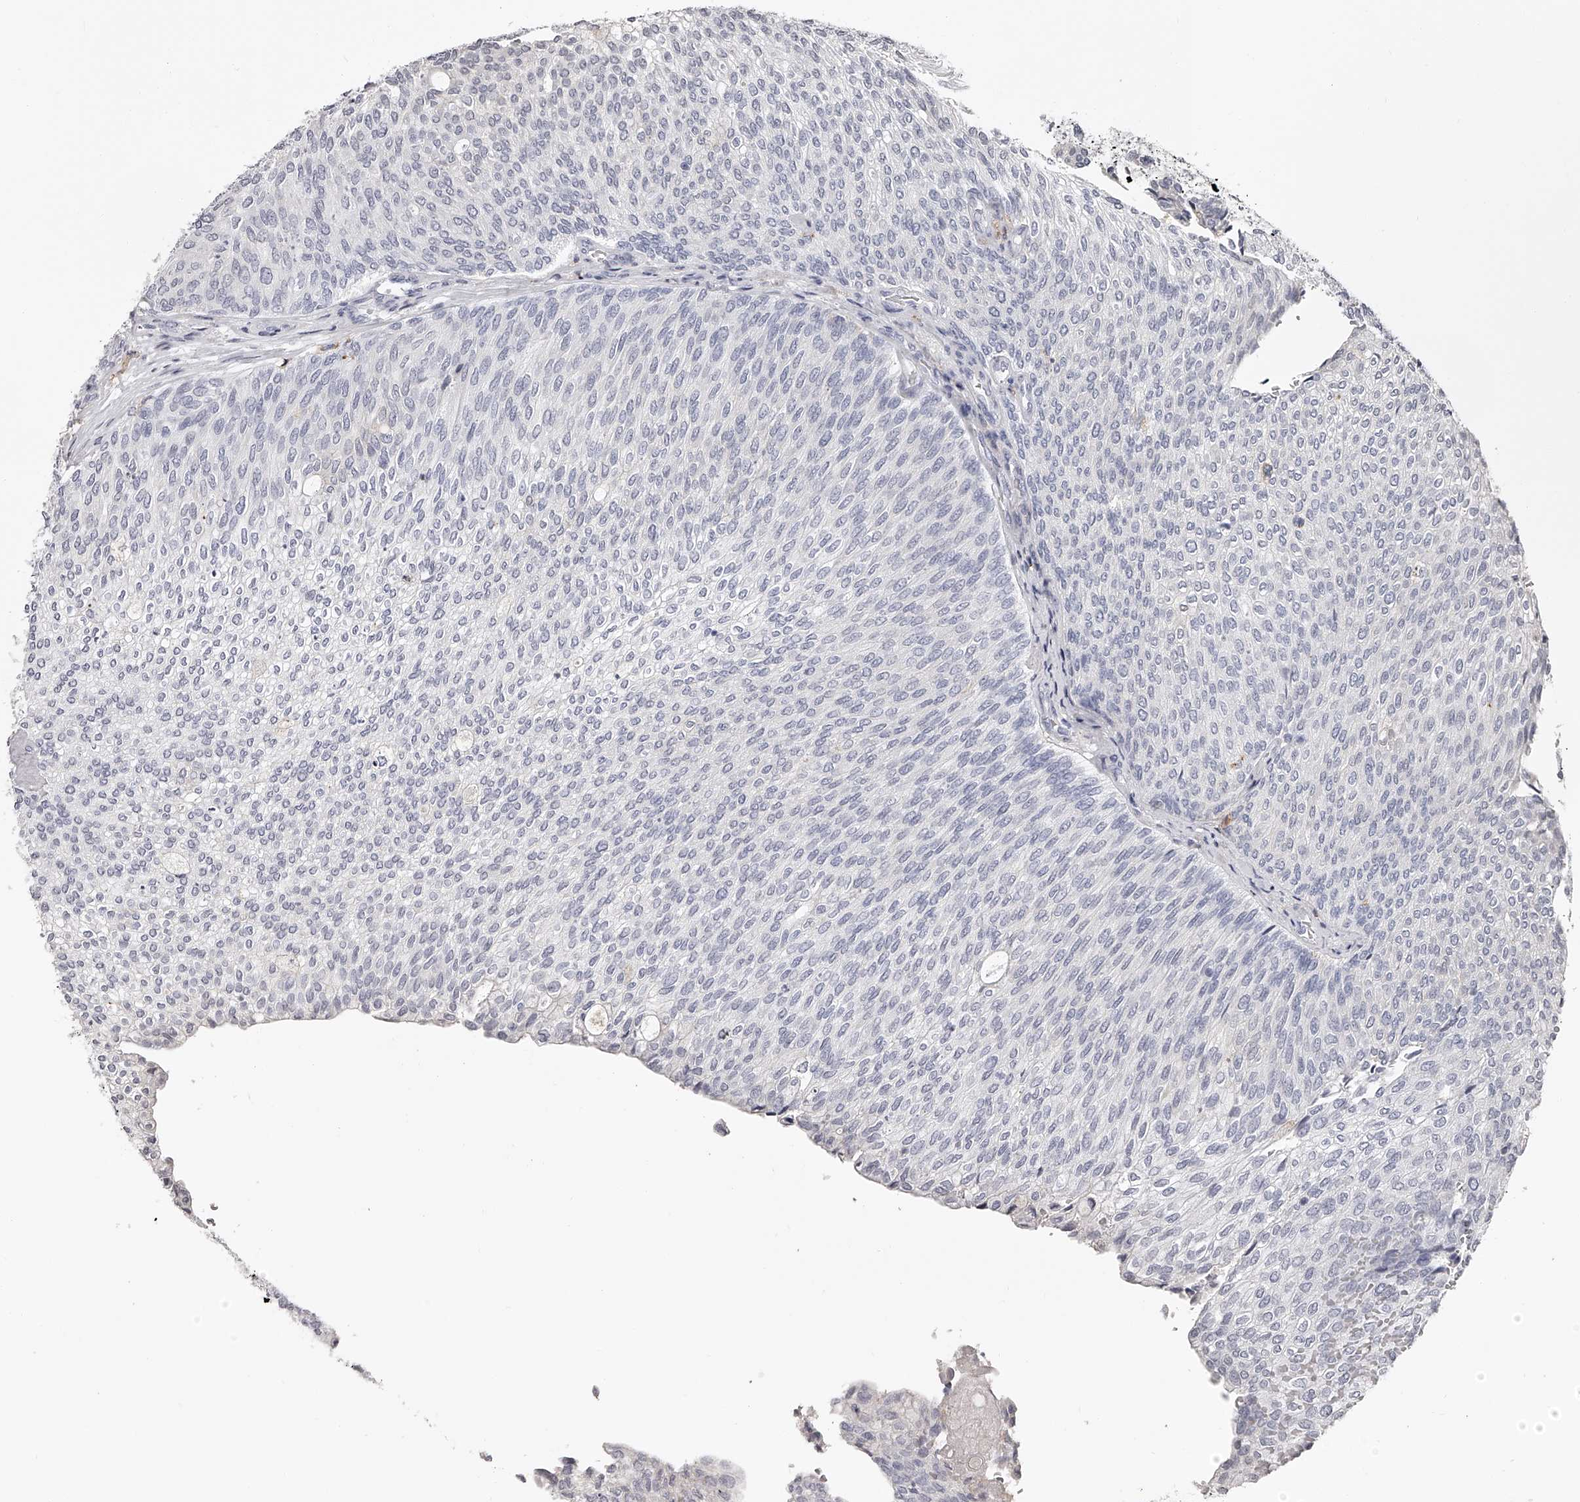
{"staining": {"intensity": "negative", "quantity": "none", "location": "none"}, "tissue": "urothelial cancer", "cell_type": "Tumor cells", "image_type": "cancer", "snomed": [{"axis": "morphology", "description": "Urothelial carcinoma, Low grade"}, {"axis": "topography", "description": "Urinary bladder"}], "caption": "This is an IHC image of human urothelial cancer. There is no expression in tumor cells.", "gene": "PACSIN1", "patient": {"sex": "female", "age": 79}}